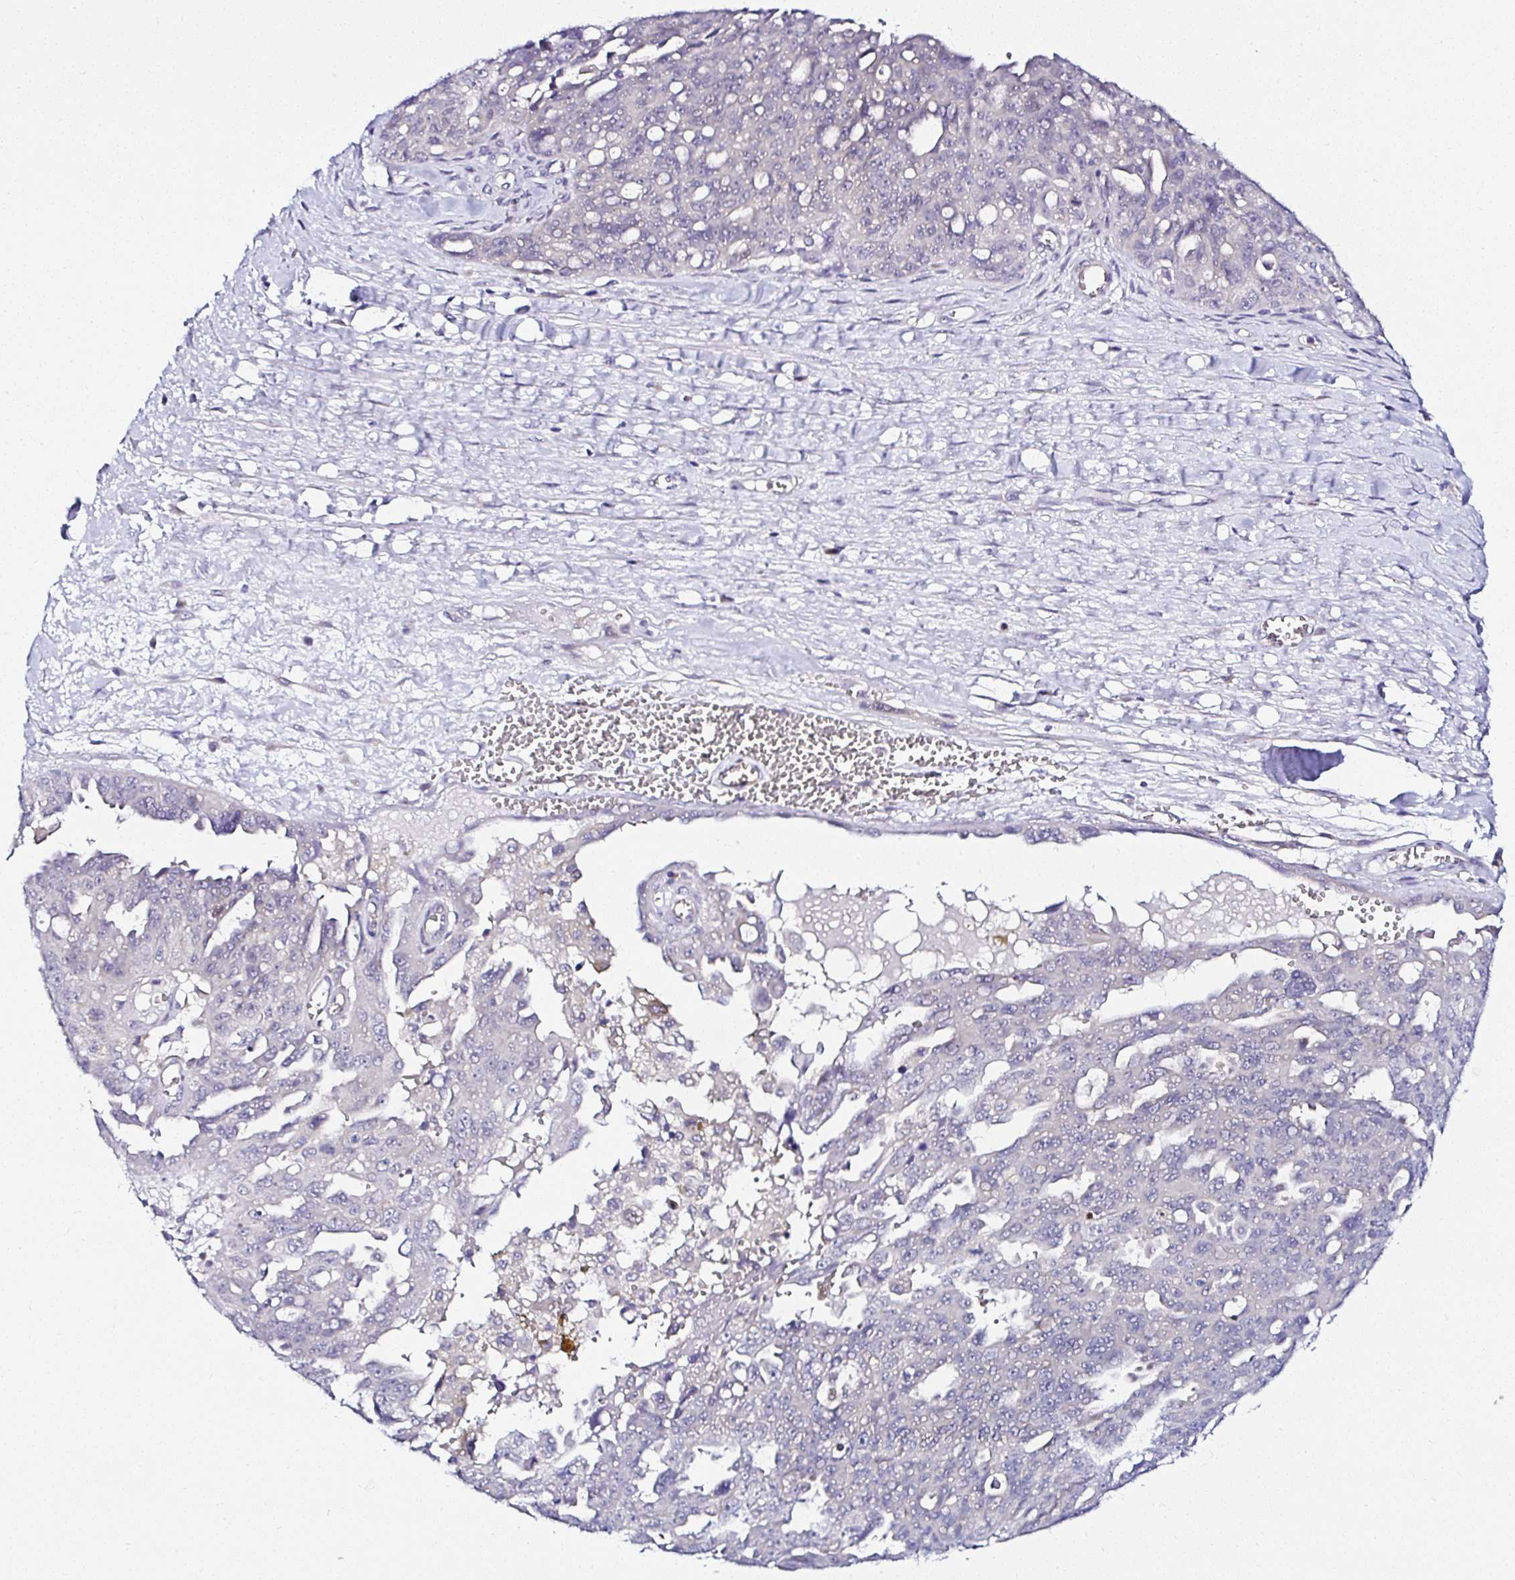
{"staining": {"intensity": "negative", "quantity": "none", "location": "none"}, "tissue": "ovarian cancer", "cell_type": "Tumor cells", "image_type": "cancer", "snomed": [{"axis": "morphology", "description": "Carcinoma, endometroid"}, {"axis": "topography", "description": "Ovary"}], "caption": "IHC of human ovarian endometroid carcinoma exhibits no positivity in tumor cells. Brightfield microscopy of immunohistochemistry (IHC) stained with DAB (3,3'-diaminobenzidine) (brown) and hematoxylin (blue), captured at high magnification.", "gene": "DEPDC5", "patient": {"sex": "female", "age": 70}}